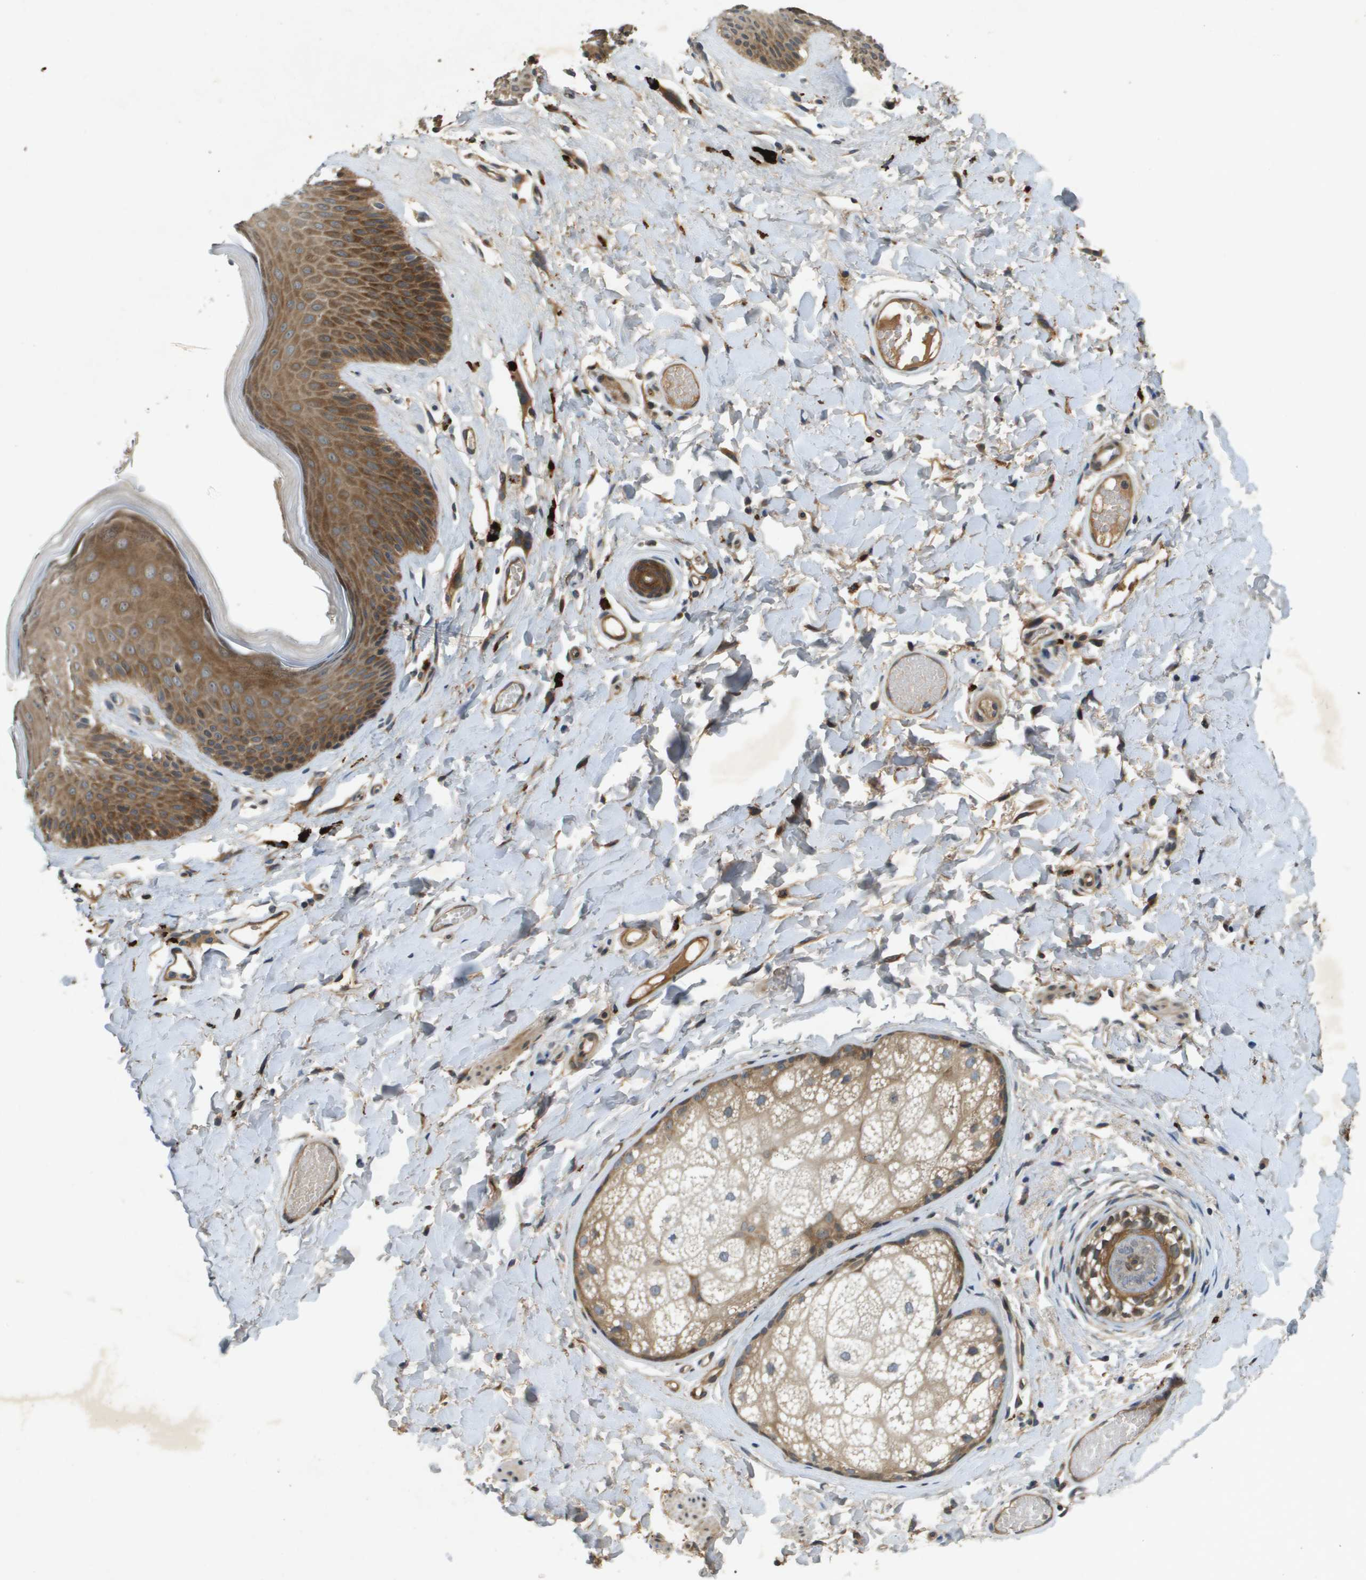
{"staining": {"intensity": "moderate", "quantity": ">75%", "location": "cytoplasmic/membranous"}, "tissue": "skin", "cell_type": "Epidermal cells", "image_type": "normal", "snomed": [{"axis": "morphology", "description": "Normal tissue, NOS"}, {"axis": "topography", "description": "Vulva"}], "caption": "This histopathology image exhibits immunohistochemistry staining of normal skin, with medium moderate cytoplasmic/membranous expression in approximately >75% of epidermal cells.", "gene": "PGAP3", "patient": {"sex": "female", "age": 73}}